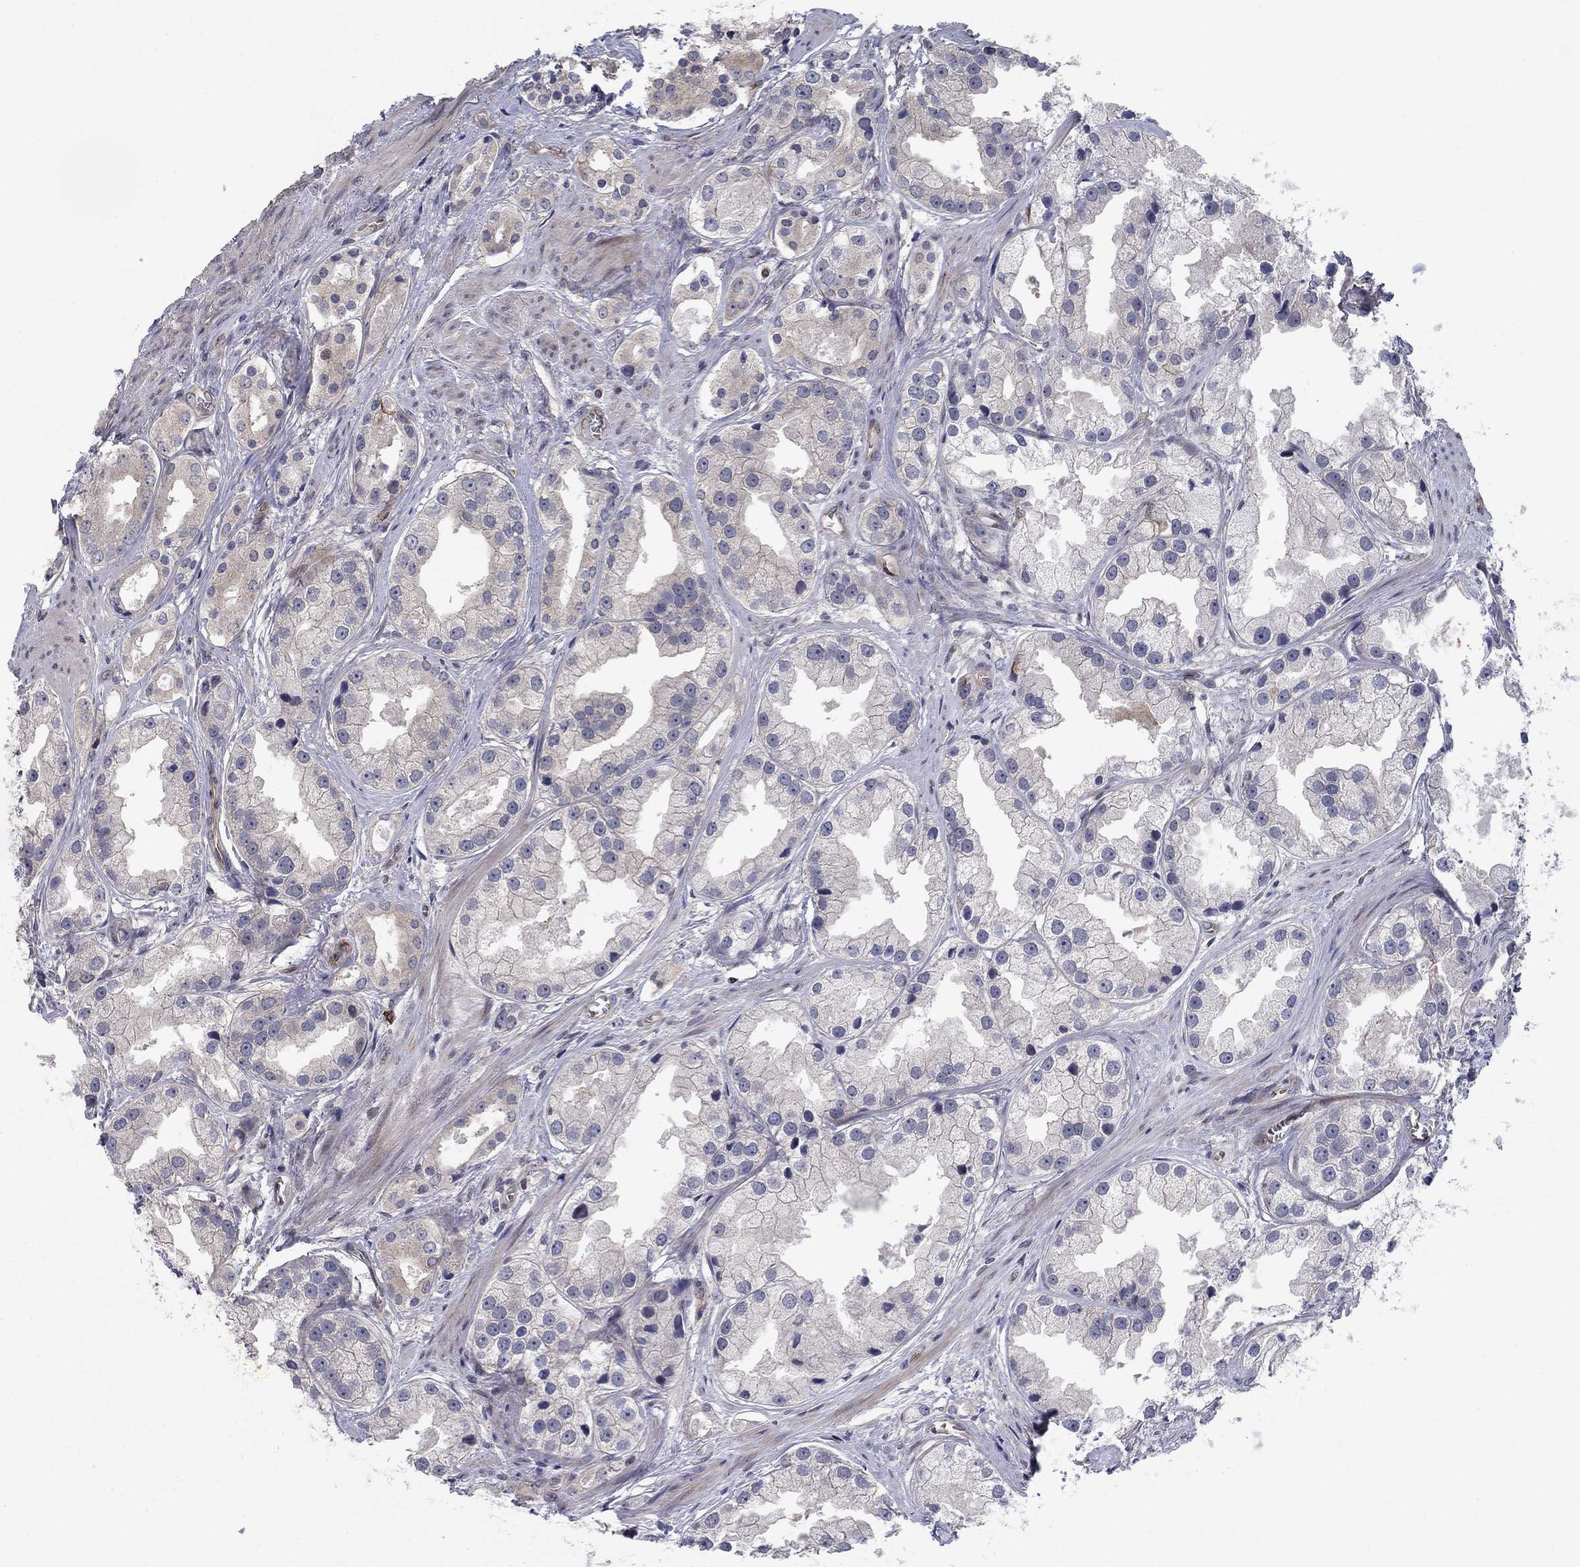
{"staining": {"intensity": "weak", "quantity": "25%-75%", "location": "cytoplasmic/membranous"}, "tissue": "prostate cancer", "cell_type": "Tumor cells", "image_type": "cancer", "snomed": [{"axis": "morphology", "description": "Adenocarcinoma, NOS"}, {"axis": "topography", "description": "Prostate"}], "caption": "Tumor cells show low levels of weak cytoplasmic/membranous staining in approximately 25%-75% of cells in human adenocarcinoma (prostate).", "gene": "BCL11A", "patient": {"sex": "male", "age": 61}}